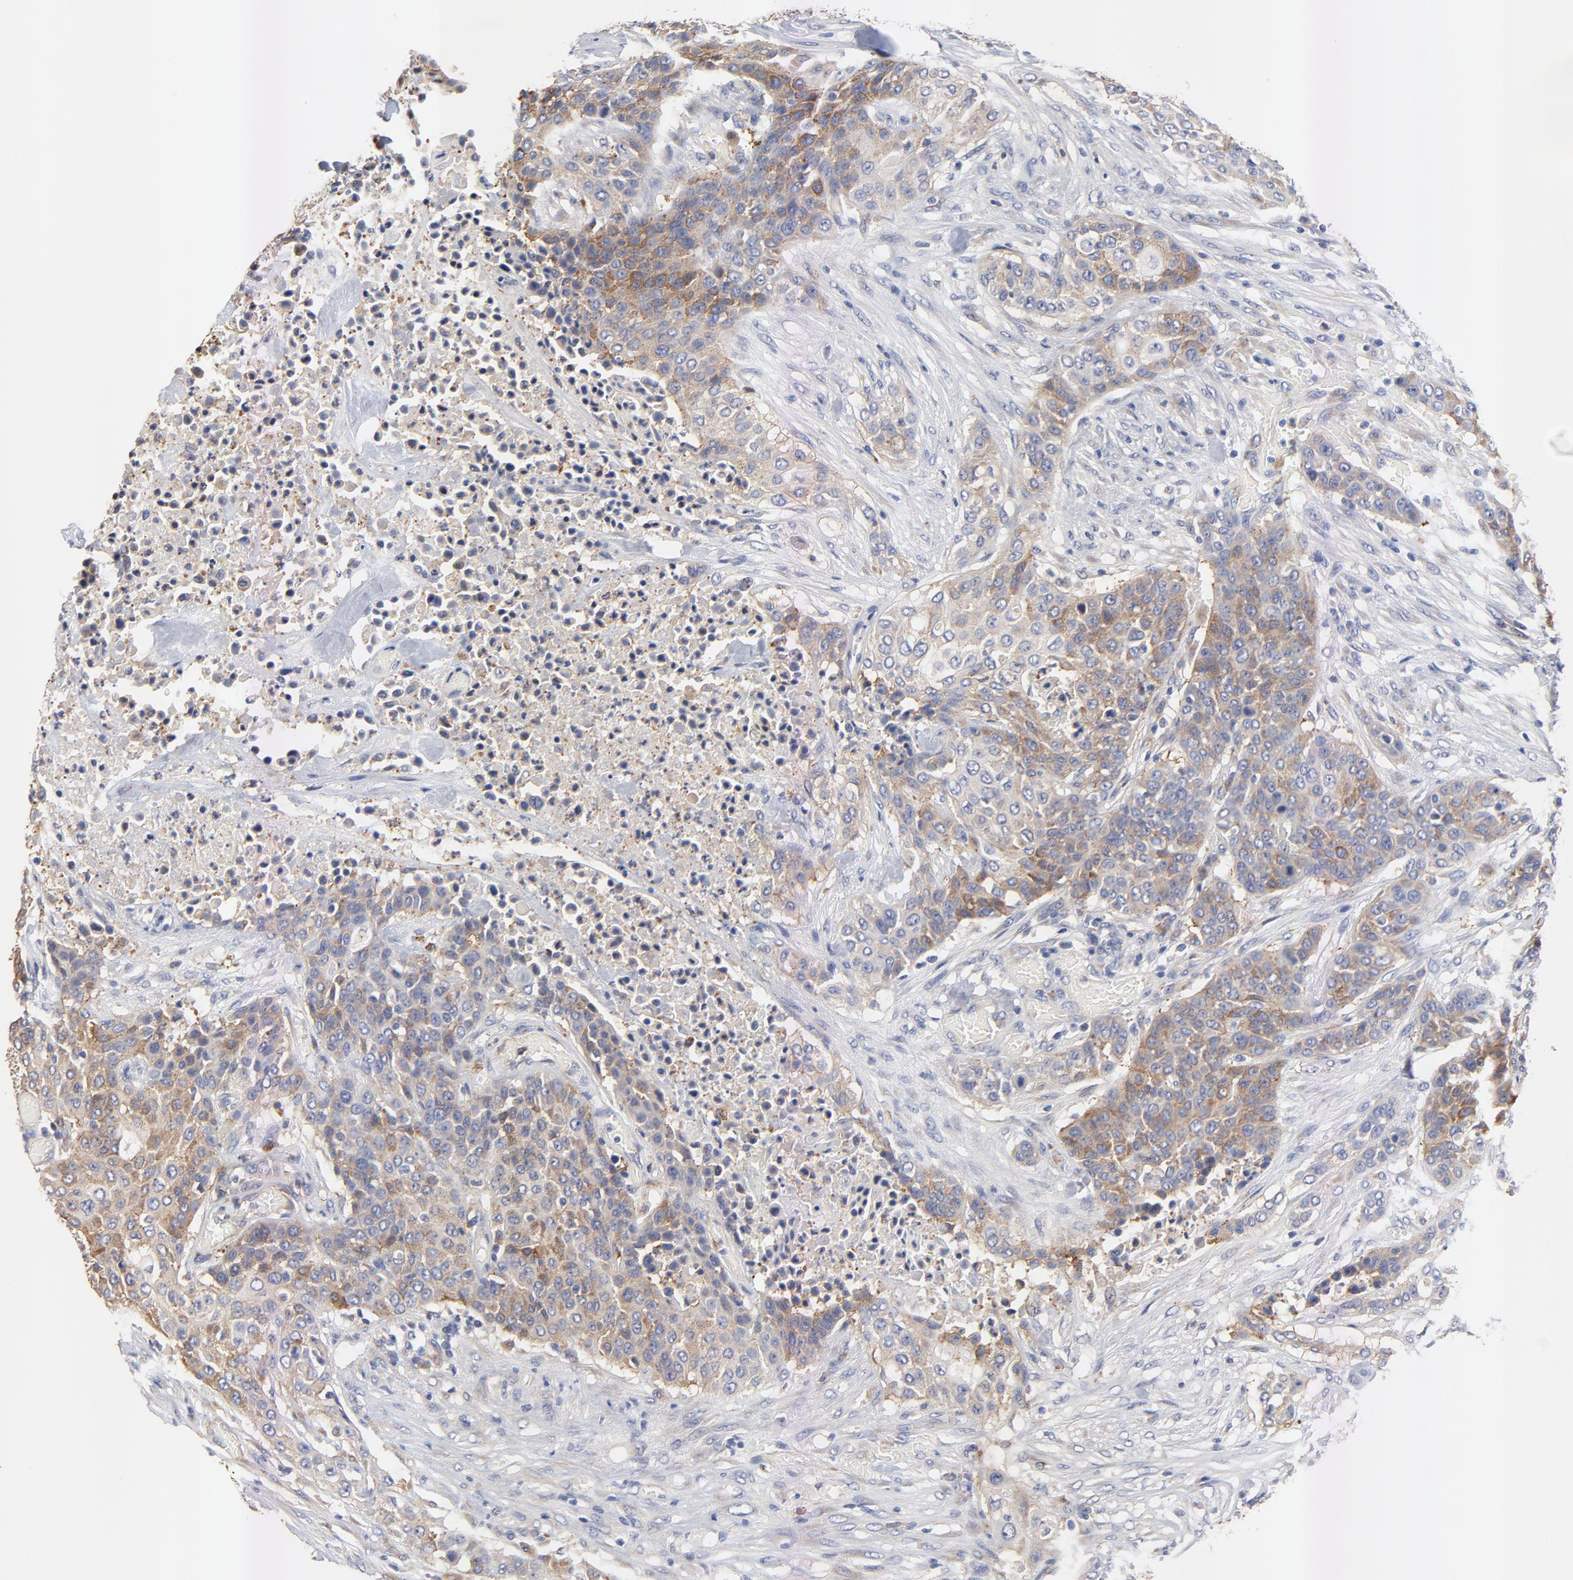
{"staining": {"intensity": "weak", "quantity": ">75%", "location": "cytoplasmic/membranous"}, "tissue": "urothelial cancer", "cell_type": "Tumor cells", "image_type": "cancer", "snomed": [{"axis": "morphology", "description": "Urothelial carcinoma, High grade"}, {"axis": "topography", "description": "Urinary bladder"}], "caption": "Brown immunohistochemical staining in urothelial cancer shows weak cytoplasmic/membranous positivity in about >75% of tumor cells.", "gene": "FBXL2", "patient": {"sex": "male", "age": 74}}